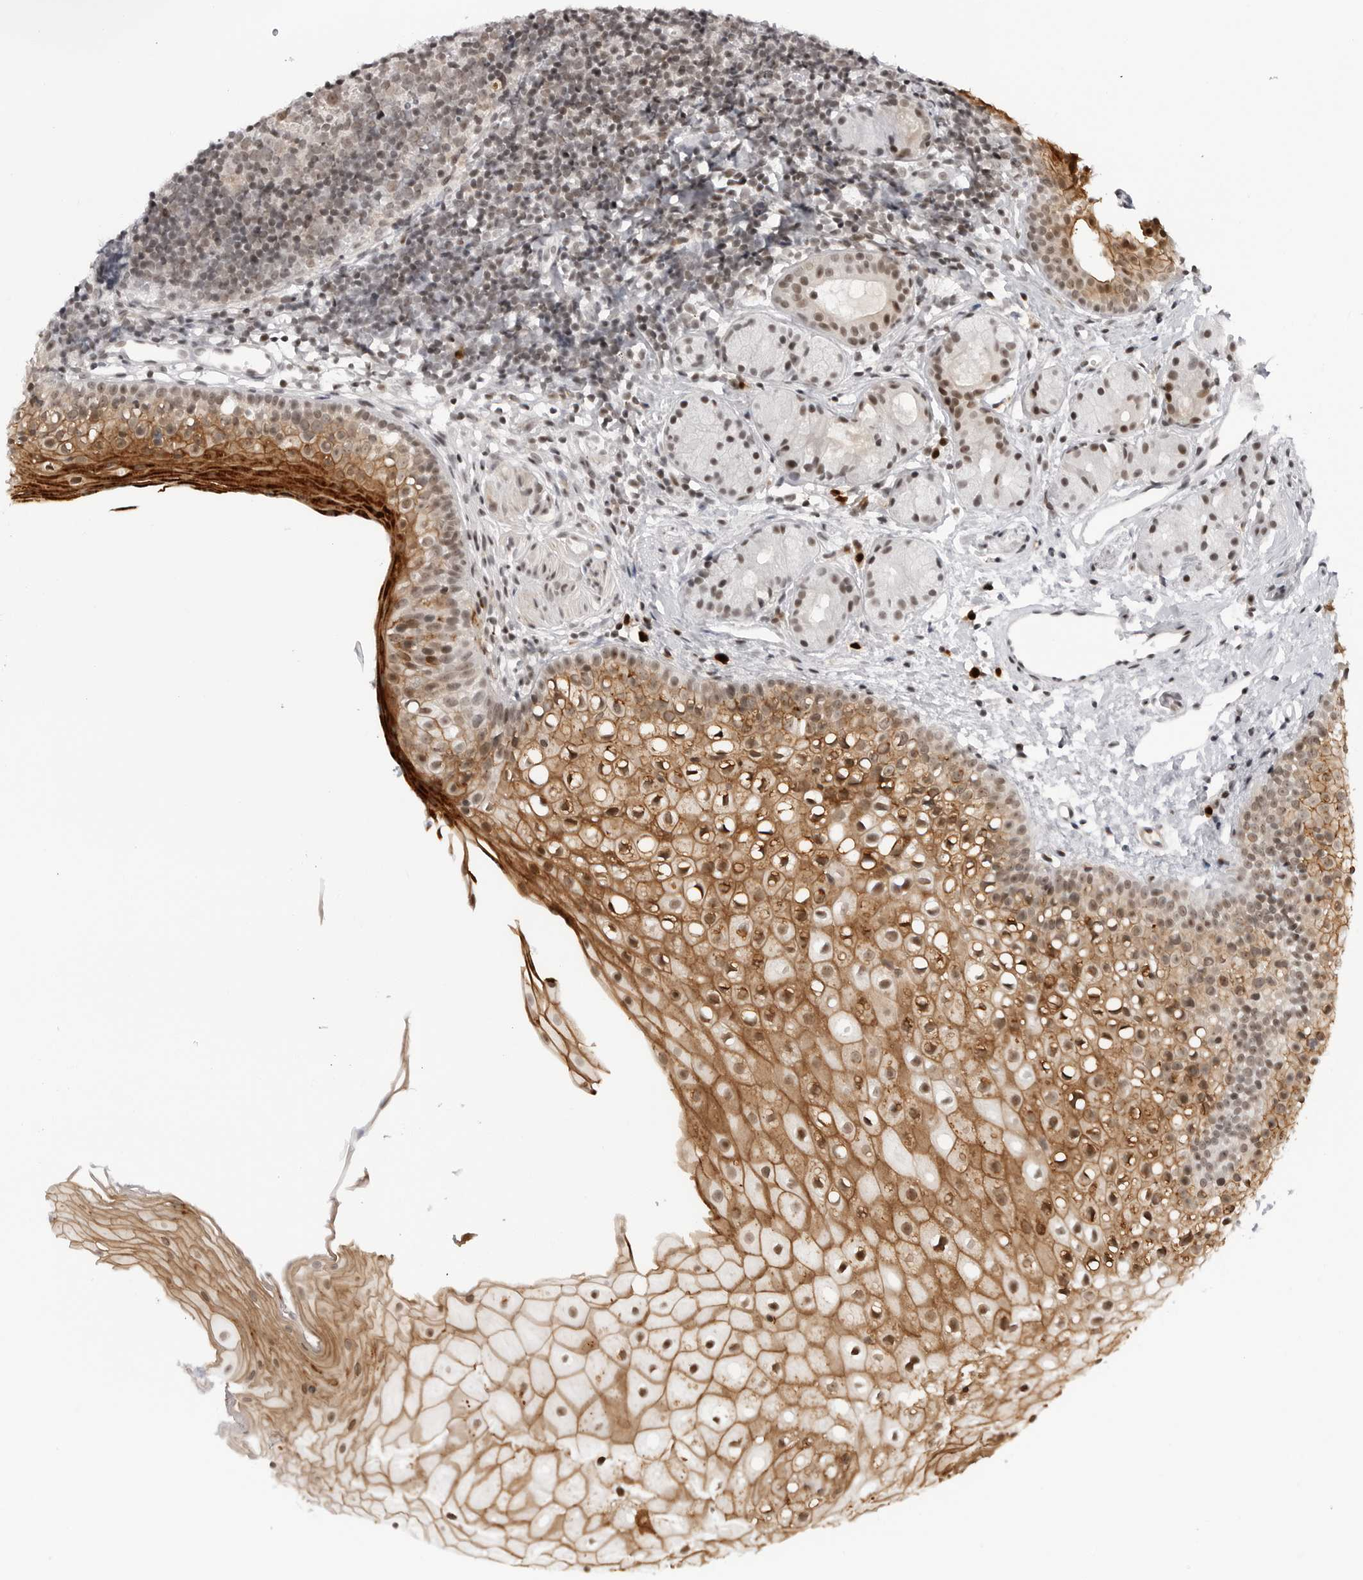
{"staining": {"intensity": "moderate", "quantity": ">75%", "location": "cytoplasmic/membranous,nuclear"}, "tissue": "oral mucosa", "cell_type": "Squamous epithelial cells", "image_type": "normal", "snomed": [{"axis": "morphology", "description": "Normal tissue, NOS"}, {"axis": "topography", "description": "Oral tissue"}], "caption": "The image reveals staining of unremarkable oral mucosa, revealing moderate cytoplasmic/membranous,nuclear protein staining (brown color) within squamous epithelial cells.", "gene": "TRIM66", "patient": {"sex": "male", "age": 28}}